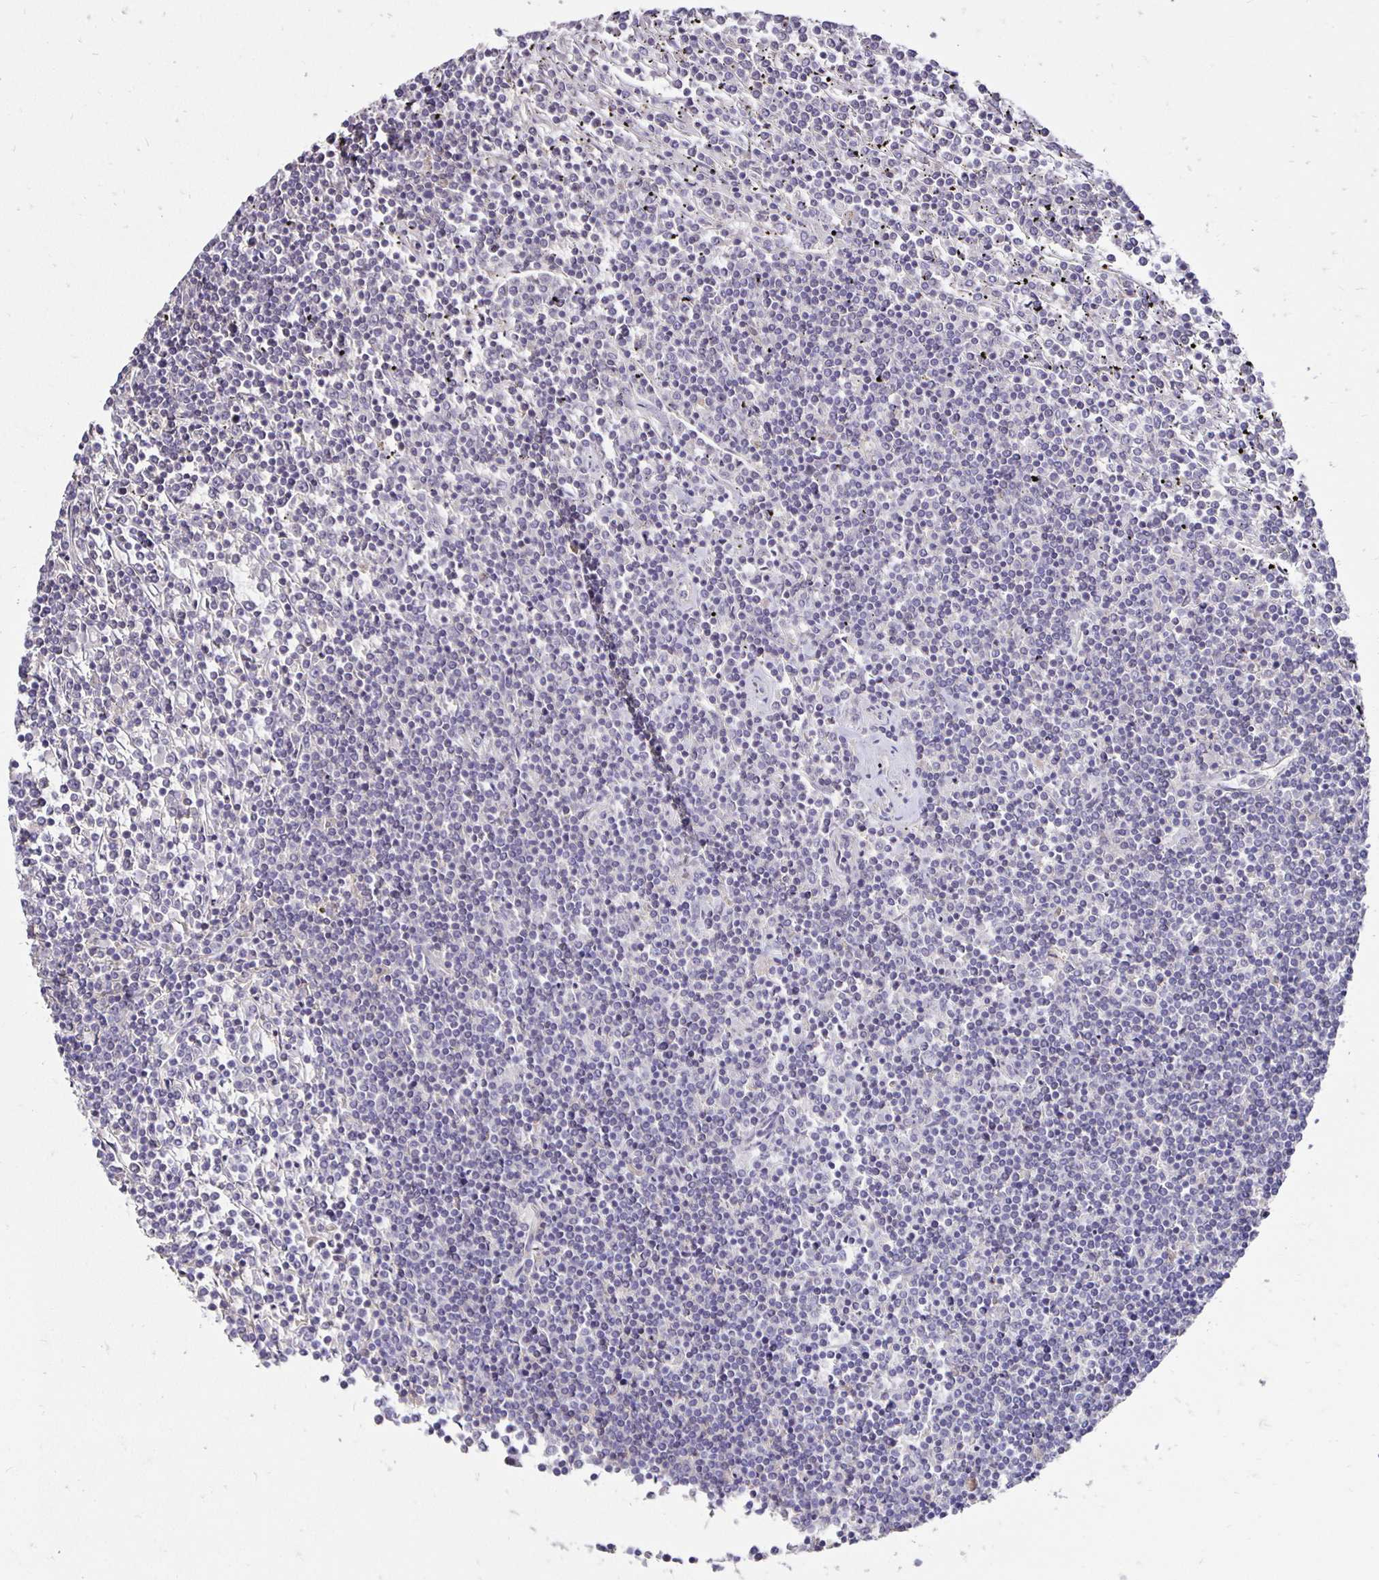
{"staining": {"intensity": "negative", "quantity": "none", "location": "none"}, "tissue": "lymphoma", "cell_type": "Tumor cells", "image_type": "cancer", "snomed": [{"axis": "morphology", "description": "Malignant lymphoma, non-Hodgkin's type, Low grade"}, {"axis": "topography", "description": "Spleen"}], "caption": "High power microscopy image of an immunohistochemistry (IHC) photomicrograph of lymphoma, revealing no significant positivity in tumor cells.", "gene": "PNPLA3", "patient": {"sex": "female", "age": 19}}